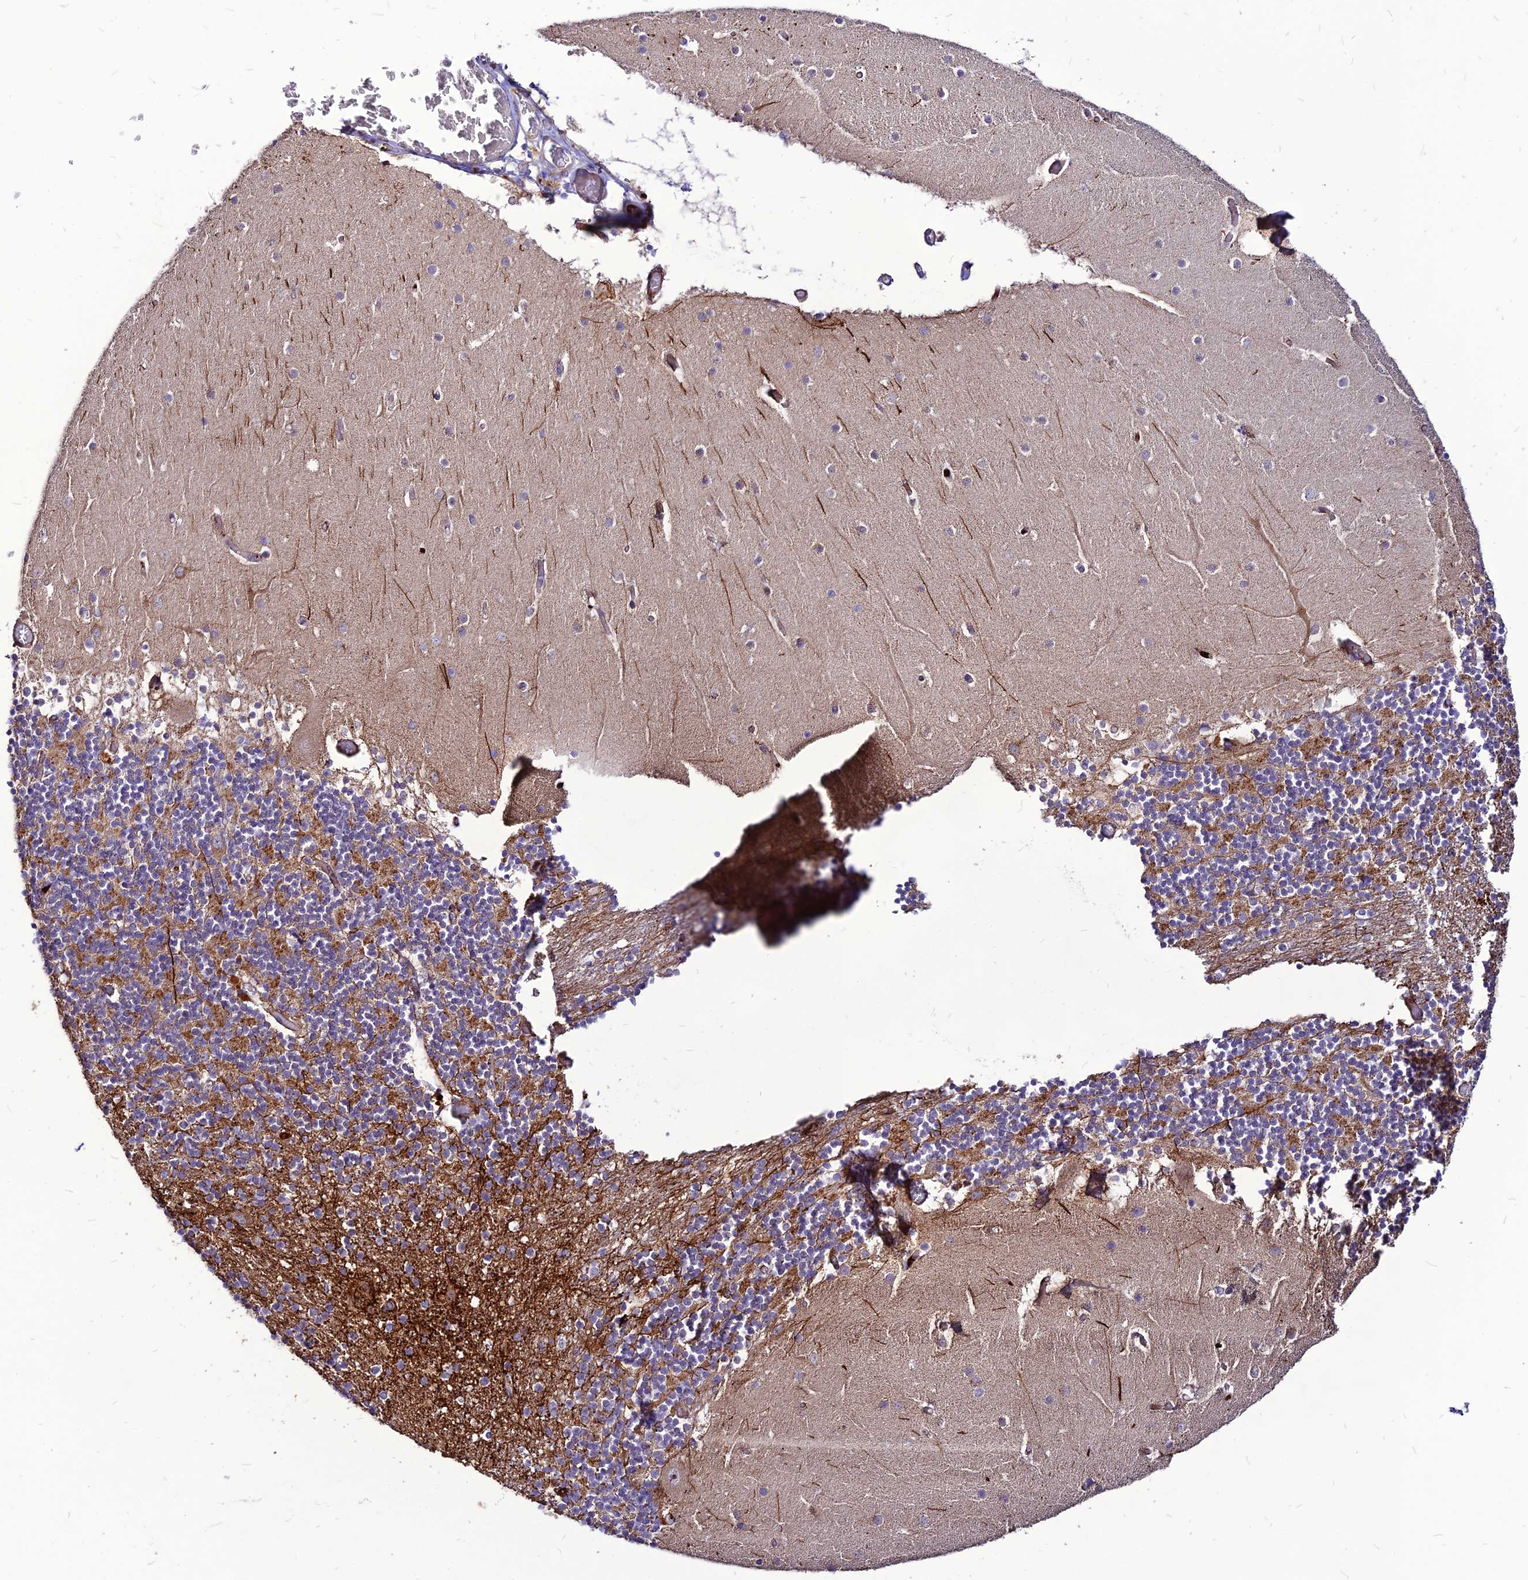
{"staining": {"intensity": "moderate", "quantity": "<25%", "location": "cytoplasmic/membranous"}, "tissue": "cerebellum", "cell_type": "Cells in granular layer", "image_type": "normal", "snomed": [{"axis": "morphology", "description": "Normal tissue, NOS"}, {"axis": "topography", "description": "Cerebellum"}], "caption": "This micrograph shows immunohistochemistry (IHC) staining of unremarkable human cerebellum, with low moderate cytoplasmic/membranous expression in approximately <25% of cells in granular layer.", "gene": "RIMOC1", "patient": {"sex": "female", "age": 28}}